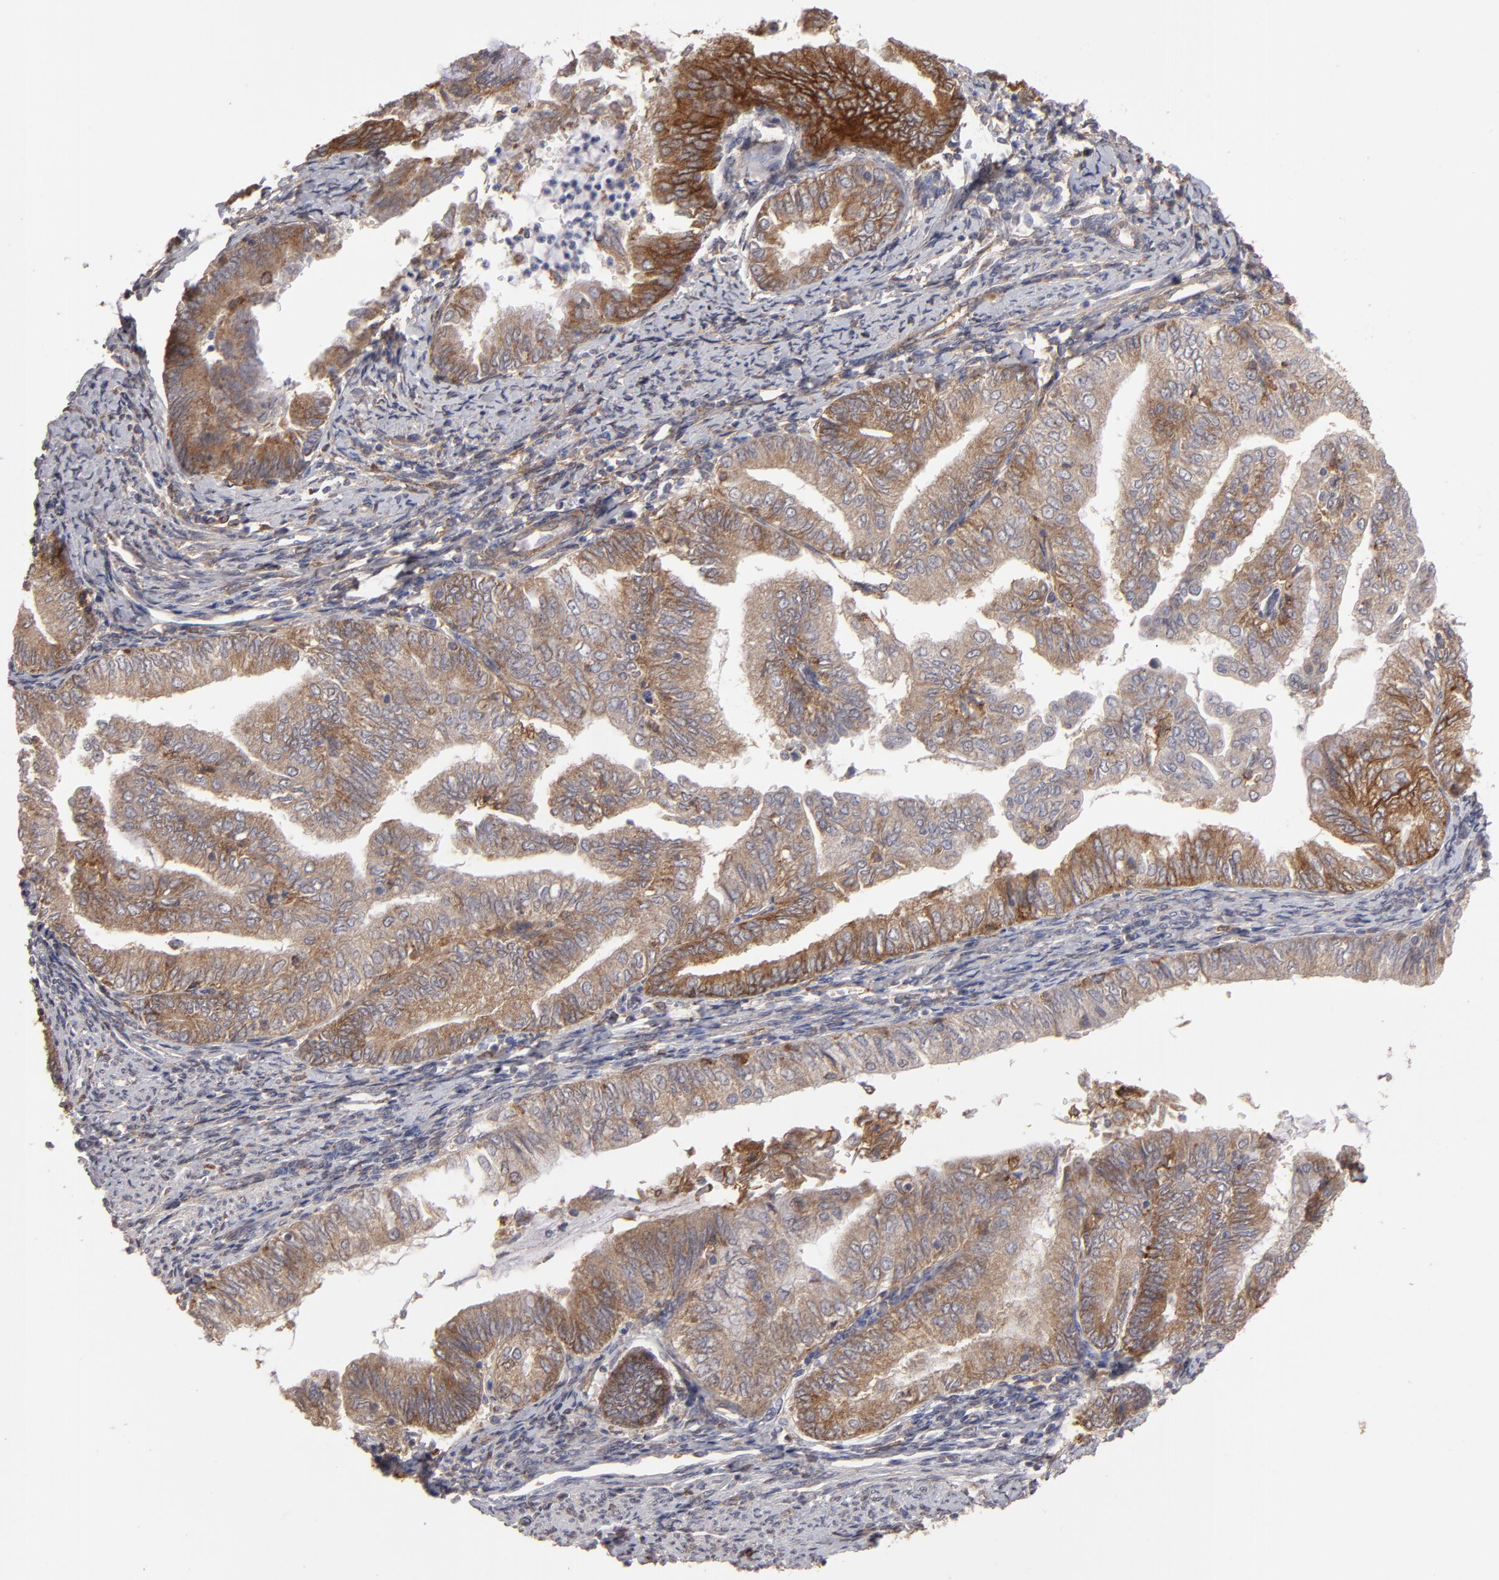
{"staining": {"intensity": "moderate", "quantity": ">75%", "location": "cytoplasmic/membranous"}, "tissue": "endometrial cancer", "cell_type": "Tumor cells", "image_type": "cancer", "snomed": [{"axis": "morphology", "description": "Adenocarcinoma, NOS"}, {"axis": "topography", "description": "Endometrium"}], "caption": "Immunohistochemical staining of human endometrial cancer displays medium levels of moderate cytoplasmic/membranous protein expression in approximately >75% of tumor cells. The protein of interest is stained brown, and the nuclei are stained in blue (DAB (3,3'-diaminobenzidine) IHC with brightfield microscopy, high magnification).", "gene": "ITGB5", "patient": {"sex": "female", "age": 66}}